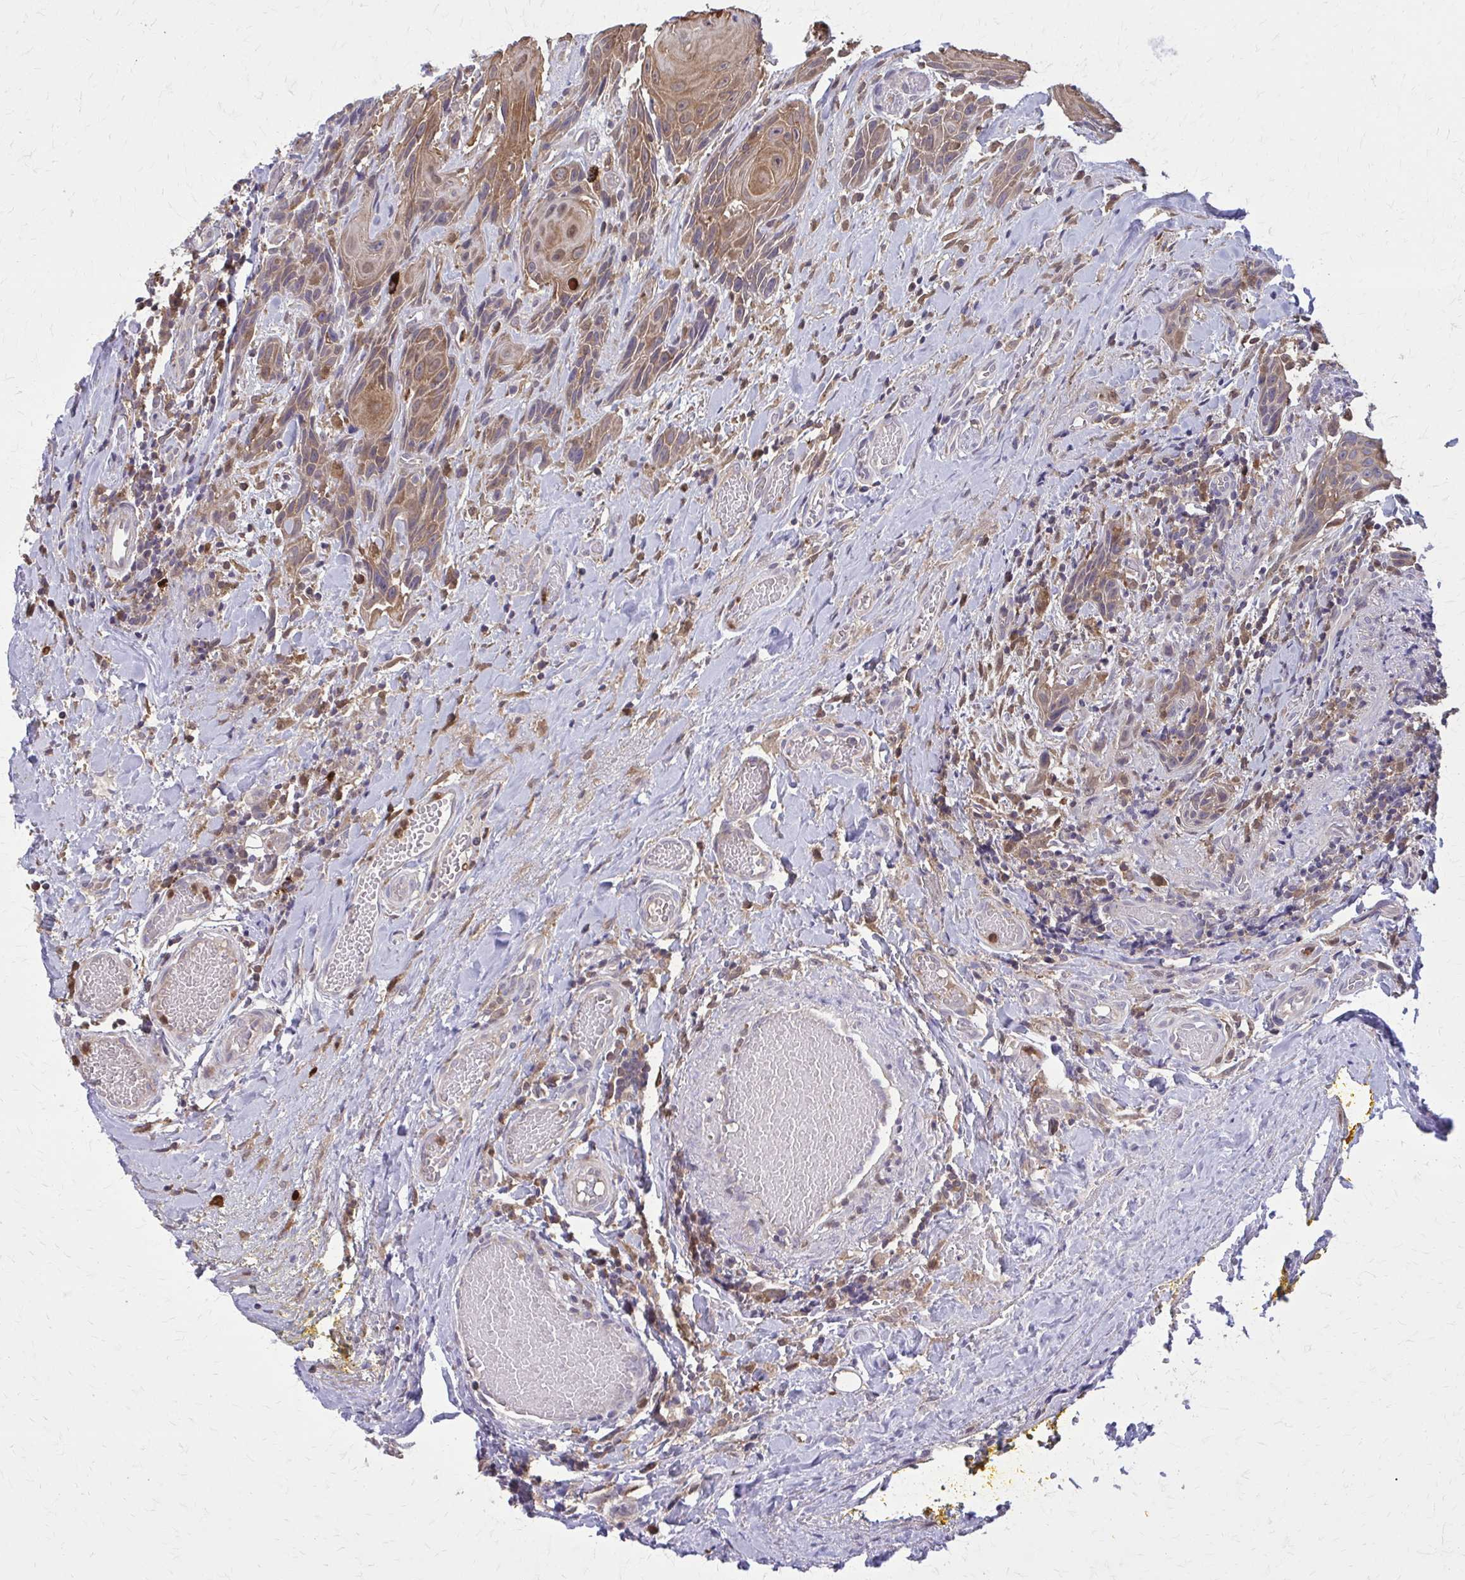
{"staining": {"intensity": "moderate", "quantity": ">75%", "location": "cytoplasmic/membranous,nuclear"}, "tissue": "head and neck cancer", "cell_type": "Tumor cells", "image_type": "cancer", "snomed": [{"axis": "morphology", "description": "Squamous cell carcinoma, NOS"}, {"axis": "topography", "description": "Oral tissue"}, {"axis": "topography", "description": "Head-Neck"}], "caption": "Immunohistochemistry (IHC) image of neoplastic tissue: human head and neck cancer stained using immunohistochemistry reveals medium levels of moderate protein expression localized specifically in the cytoplasmic/membranous and nuclear of tumor cells, appearing as a cytoplasmic/membranous and nuclear brown color.", "gene": "NRBF2", "patient": {"sex": "male", "age": 49}}